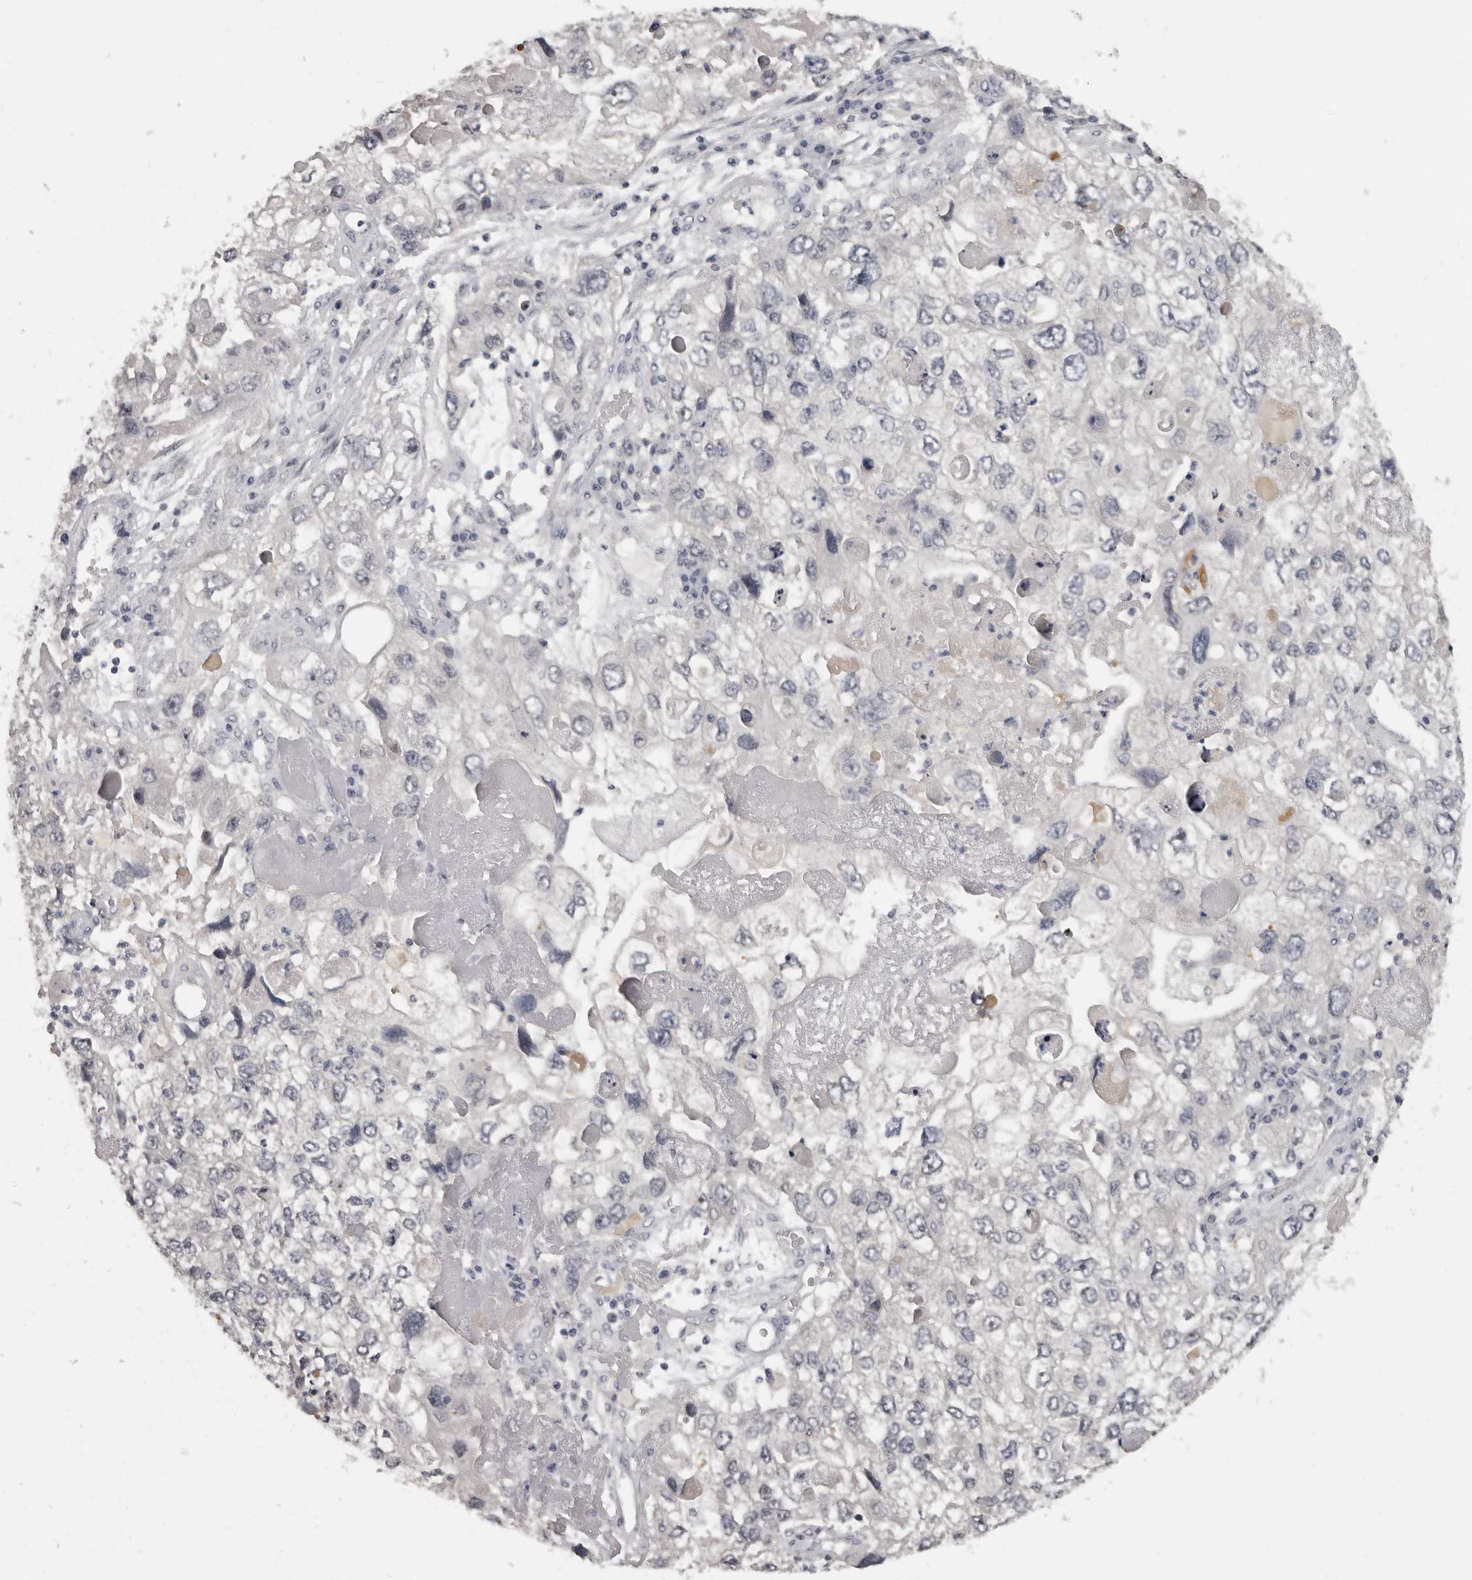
{"staining": {"intensity": "negative", "quantity": "none", "location": "none"}, "tissue": "endometrial cancer", "cell_type": "Tumor cells", "image_type": "cancer", "snomed": [{"axis": "morphology", "description": "Adenocarcinoma, NOS"}, {"axis": "topography", "description": "Endometrium"}], "caption": "Tumor cells show no significant protein positivity in adenocarcinoma (endometrial).", "gene": "MRTO4", "patient": {"sex": "female", "age": 49}}